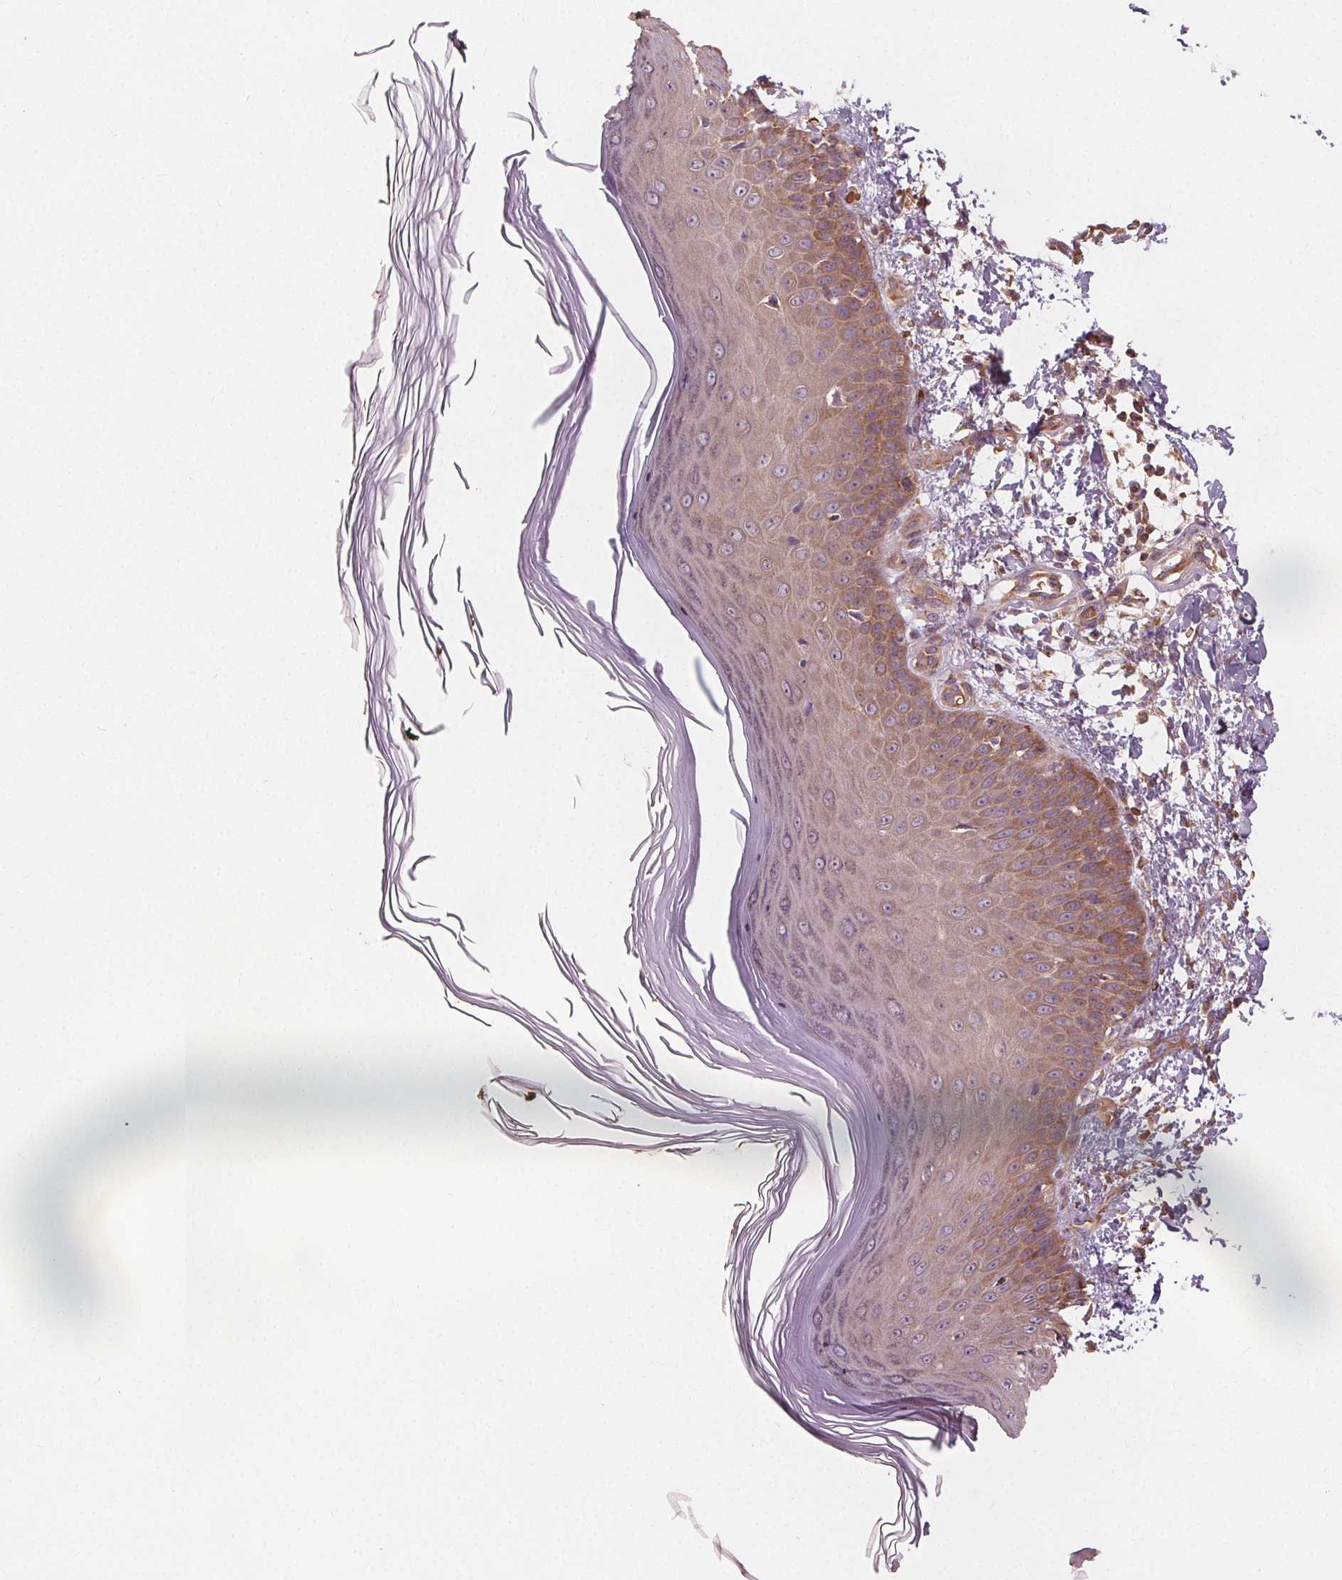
{"staining": {"intensity": "moderate", "quantity": "<25%", "location": "cytoplasmic/membranous"}, "tissue": "skin", "cell_type": "Fibroblasts", "image_type": "normal", "snomed": [{"axis": "morphology", "description": "Normal tissue, NOS"}, {"axis": "topography", "description": "Skin"}], "caption": "Immunohistochemical staining of unremarkable human skin exhibits moderate cytoplasmic/membranous protein positivity in approximately <25% of fibroblasts.", "gene": "EIF3D", "patient": {"sex": "female", "age": 62}}